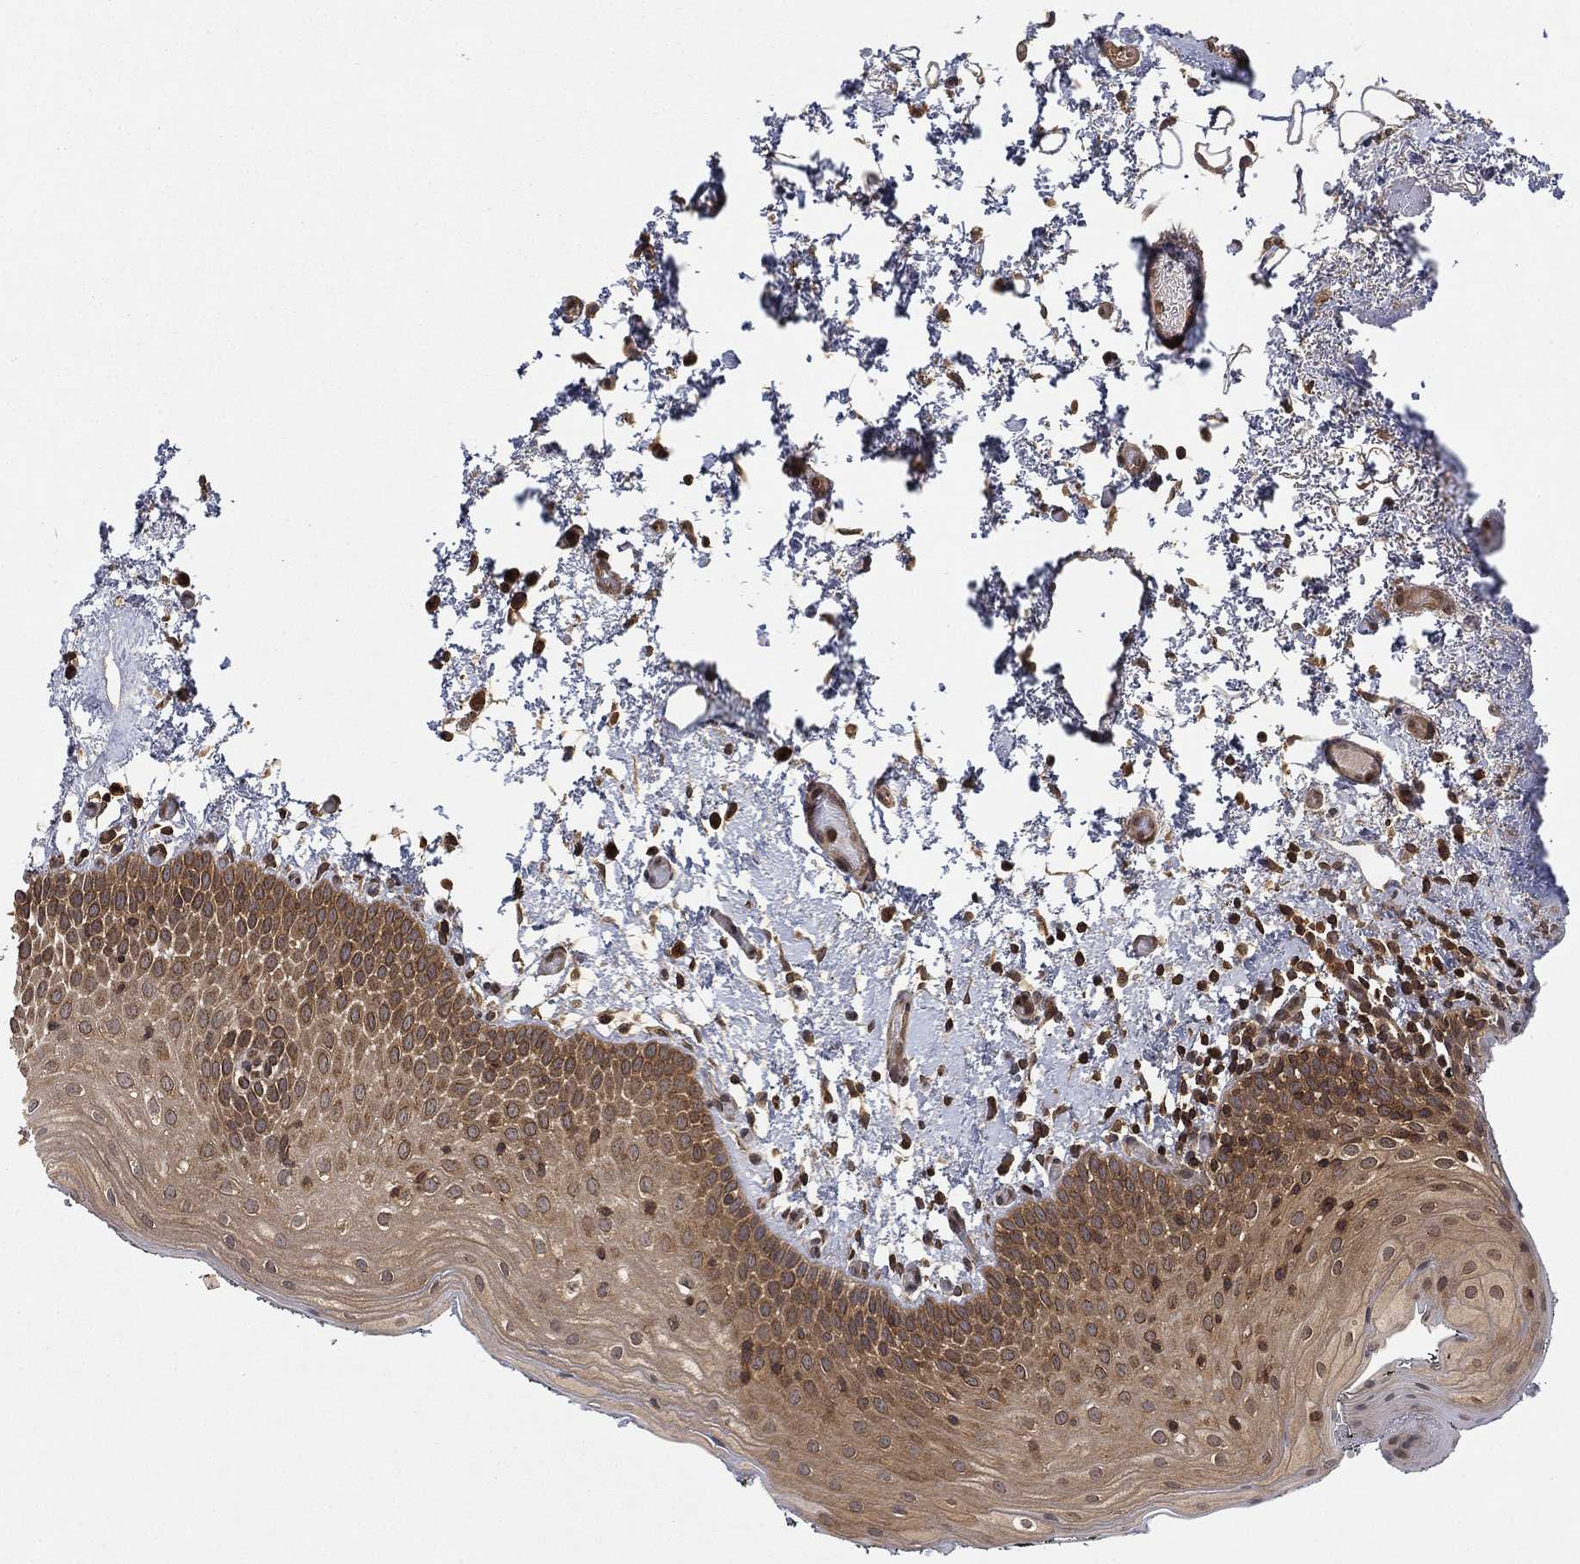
{"staining": {"intensity": "moderate", "quantity": ">75%", "location": "cytoplasmic/membranous"}, "tissue": "oral mucosa", "cell_type": "Squamous epithelial cells", "image_type": "normal", "snomed": [{"axis": "morphology", "description": "Normal tissue, NOS"}, {"axis": "morphology", "description": "Squamous cell carcinoma, NOS"}, {"axis": "topography", "description": "Oral tissue"}, {"axis": "topography", "description": "Tounge, NOS"}, {"axis": "topography", "description": "Head-Neck"}], "caption": "Approximately >75% of squamous epithelial cells in unremarkable oral mucosa exhibit moderate cytoplasmic/membranous protein positivity as visualized by brown immunohistochemical staining.", "gene": "UBA5", "patient": {"sex": "female", "age": 80}}